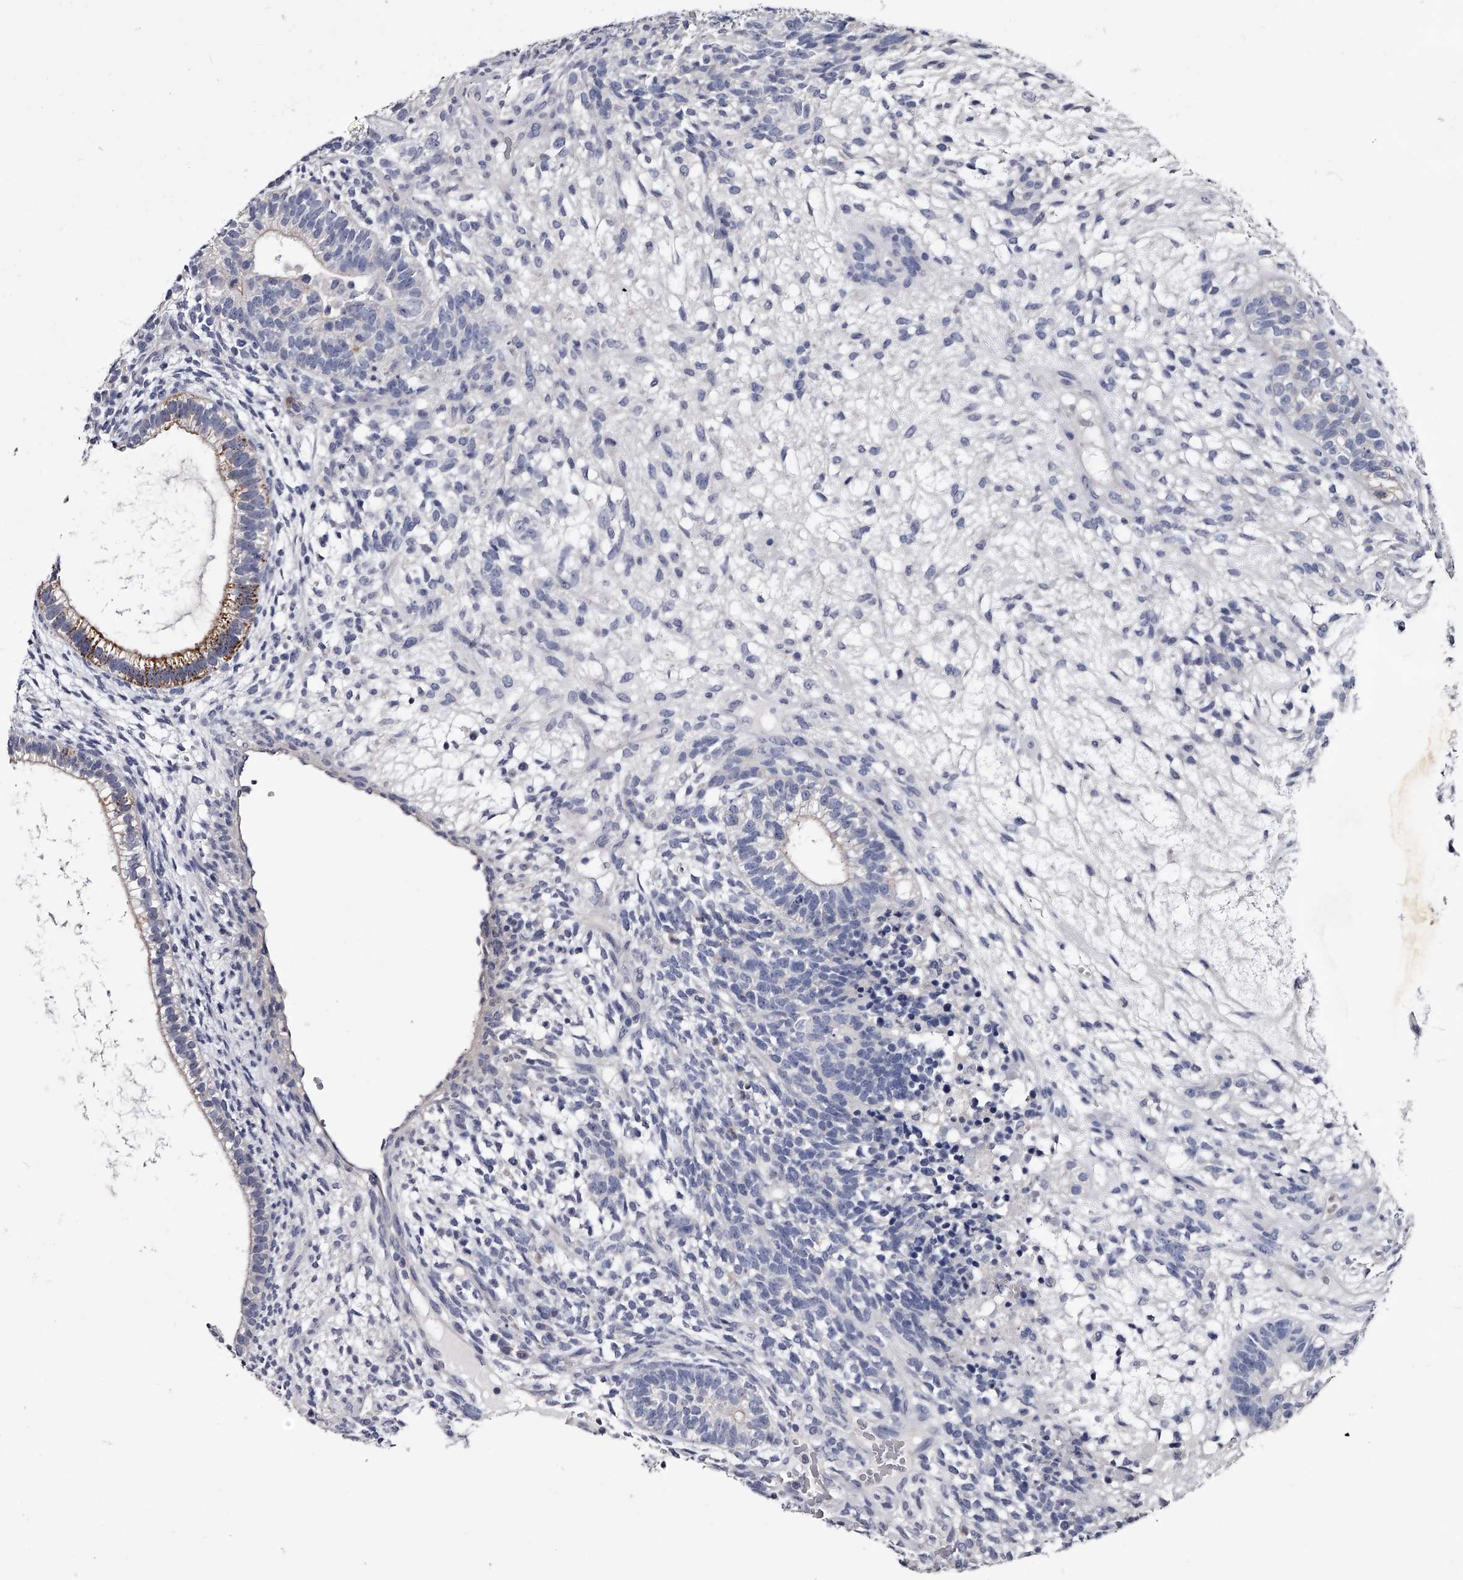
{"staining": {"intensity": "strong", "quantity": "25%-75%", "location": "cytoplasmic/membranous"}, "tissue": "testis cancer", "cell_type": "Tumor cells", "image_type": "cancer", "snomed": [{"axis": "morphology", "description": "Seminoma, NOS"}, {"axis": "morphology", "description": "Carcinoma, Embryonal, NOS"}, {"axis": "topography", "description": "Testis"}], "caption": "About 25%-75% of tumor cells in human seminoma (testis) exhibit strong cytoplasmic/membranous protein positivity as visualized by brown immunohistochemical staining.", "gene": "GAPVD1", "patient": {"sex": "male", "age": 28}}